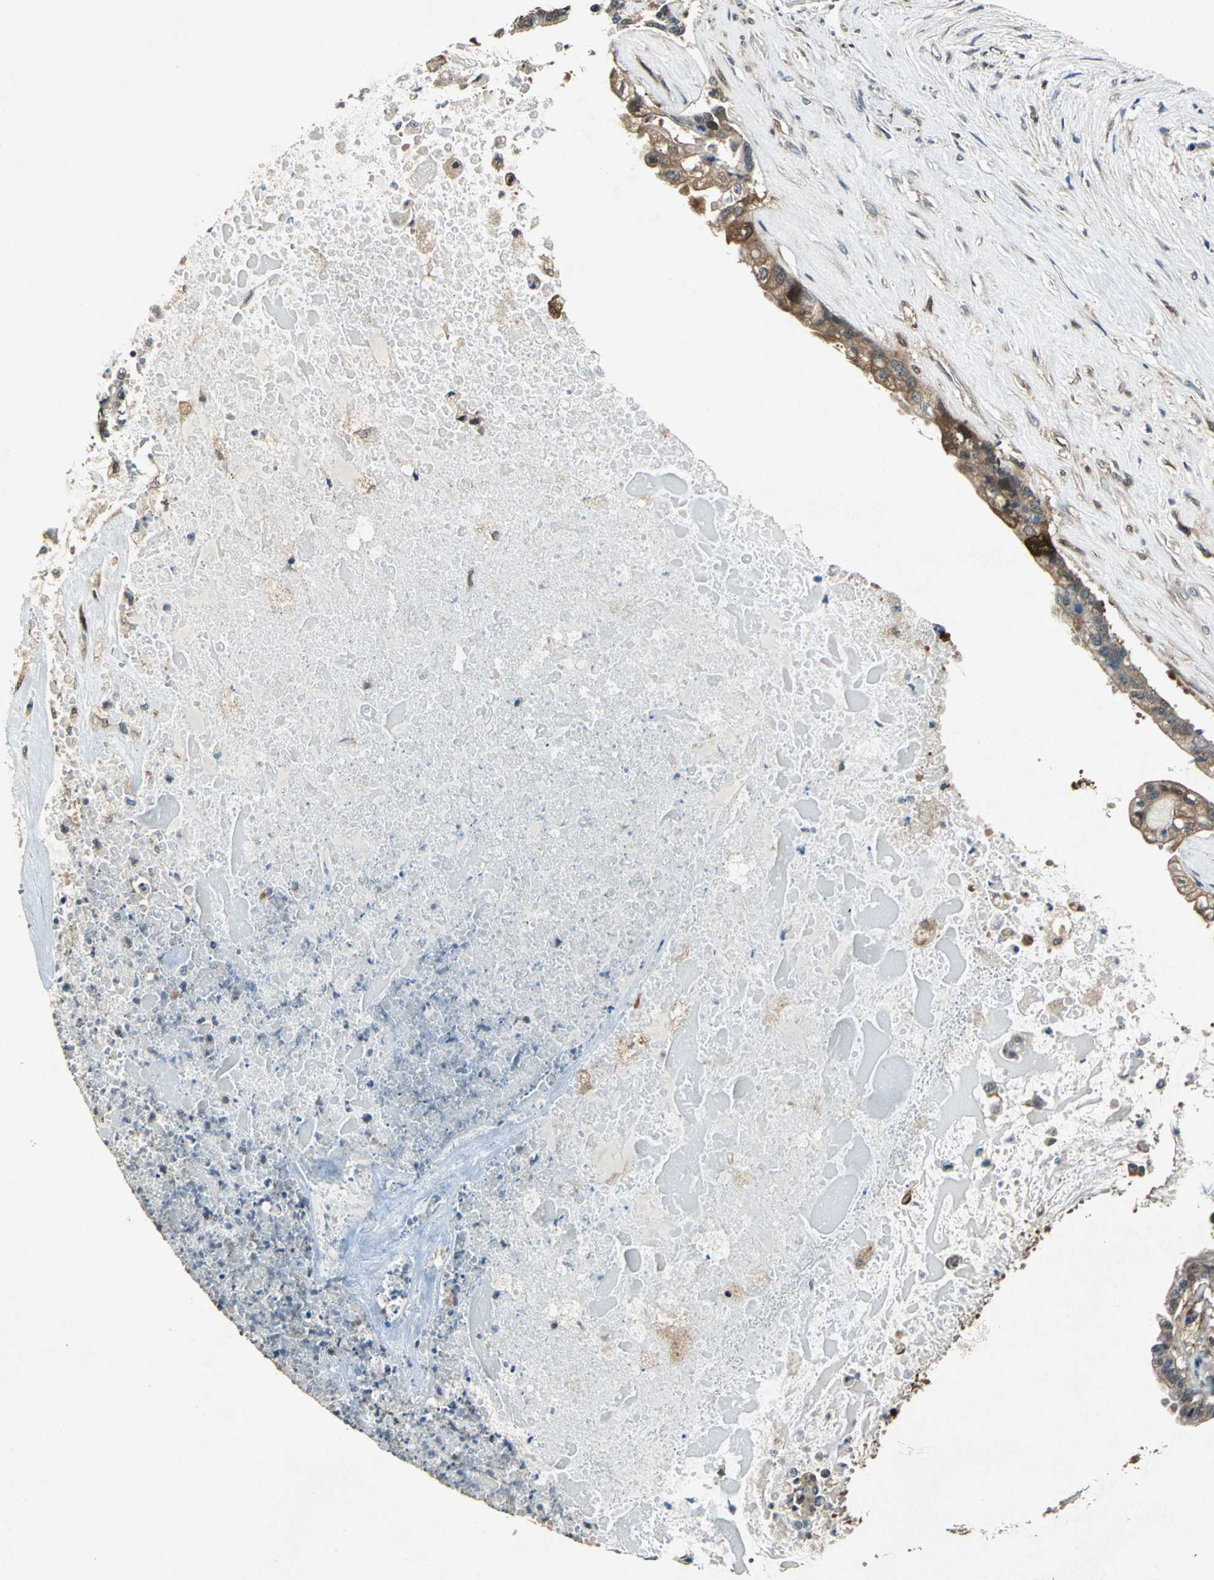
{"staining": {"intensity": "moderate", "quantity": ">75%", "location": "cytoplasmic/membranous"}, "tissue": "liver cancer", "cell_type": "Tumor cells", "image_type": "cancer", "snomed": [{"axis": "morphology", "description": "Cholangiocarcinoma"}, {"axis": "topography", "description": "Liver"}], "caption": "A micrograph showing moderate cytoplasmic/membranous expression in about >75% of tumor cells in liver cancer, as visualized by brown immunohistochemical staining.", "gene": "RRM2B", "patient": {"sex": "male", "age": 57}}